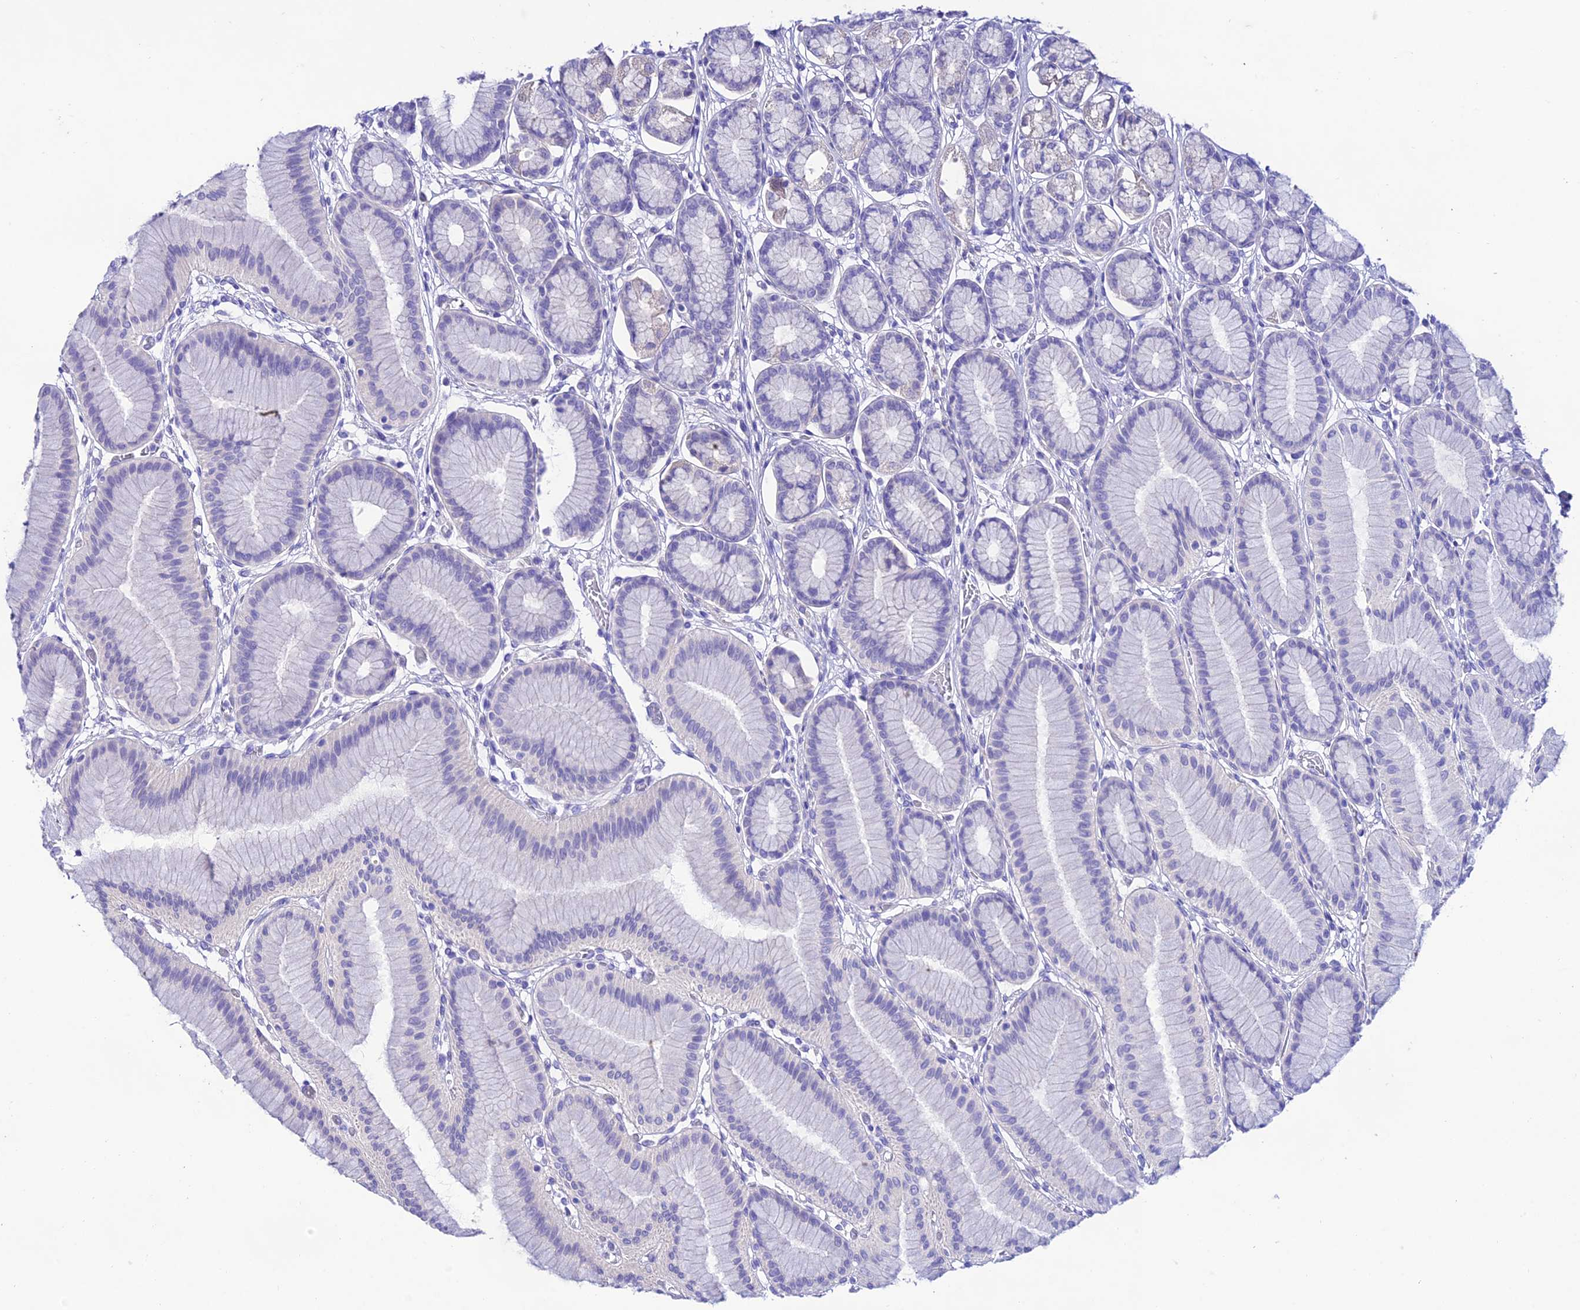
{"staining": {"intensity": "negative", "quantity": "none", "location": "none"}, "tissue": "stomach", "cell_type": "Glandular cells", "image_type": "normal", "snomed": [{"axis": "morphology", "description": "Normal tissue, NOS"}, {"axis": "morphology", "description": "Adenocarcinoma, NOS"}, {"axis": "morphology", "description": "Adenocarcinoma, High grade"}, {"axis": "topography", "description": "Stomach, upper"}, {"axis": "topography", "description": "Stomach"}], "caption": "Immunohistochemical staining of benign human stomach displays no significant positivity in glandular cells. (Stains: DAB (3,3'-diaminobenzidine) immunohistochemistry with hematoxylin counter stain, Microscopy: brightfield microscopy at high magnification).", "gene": "NLRP6", "patient": {"sex": "female", "age": 65}}